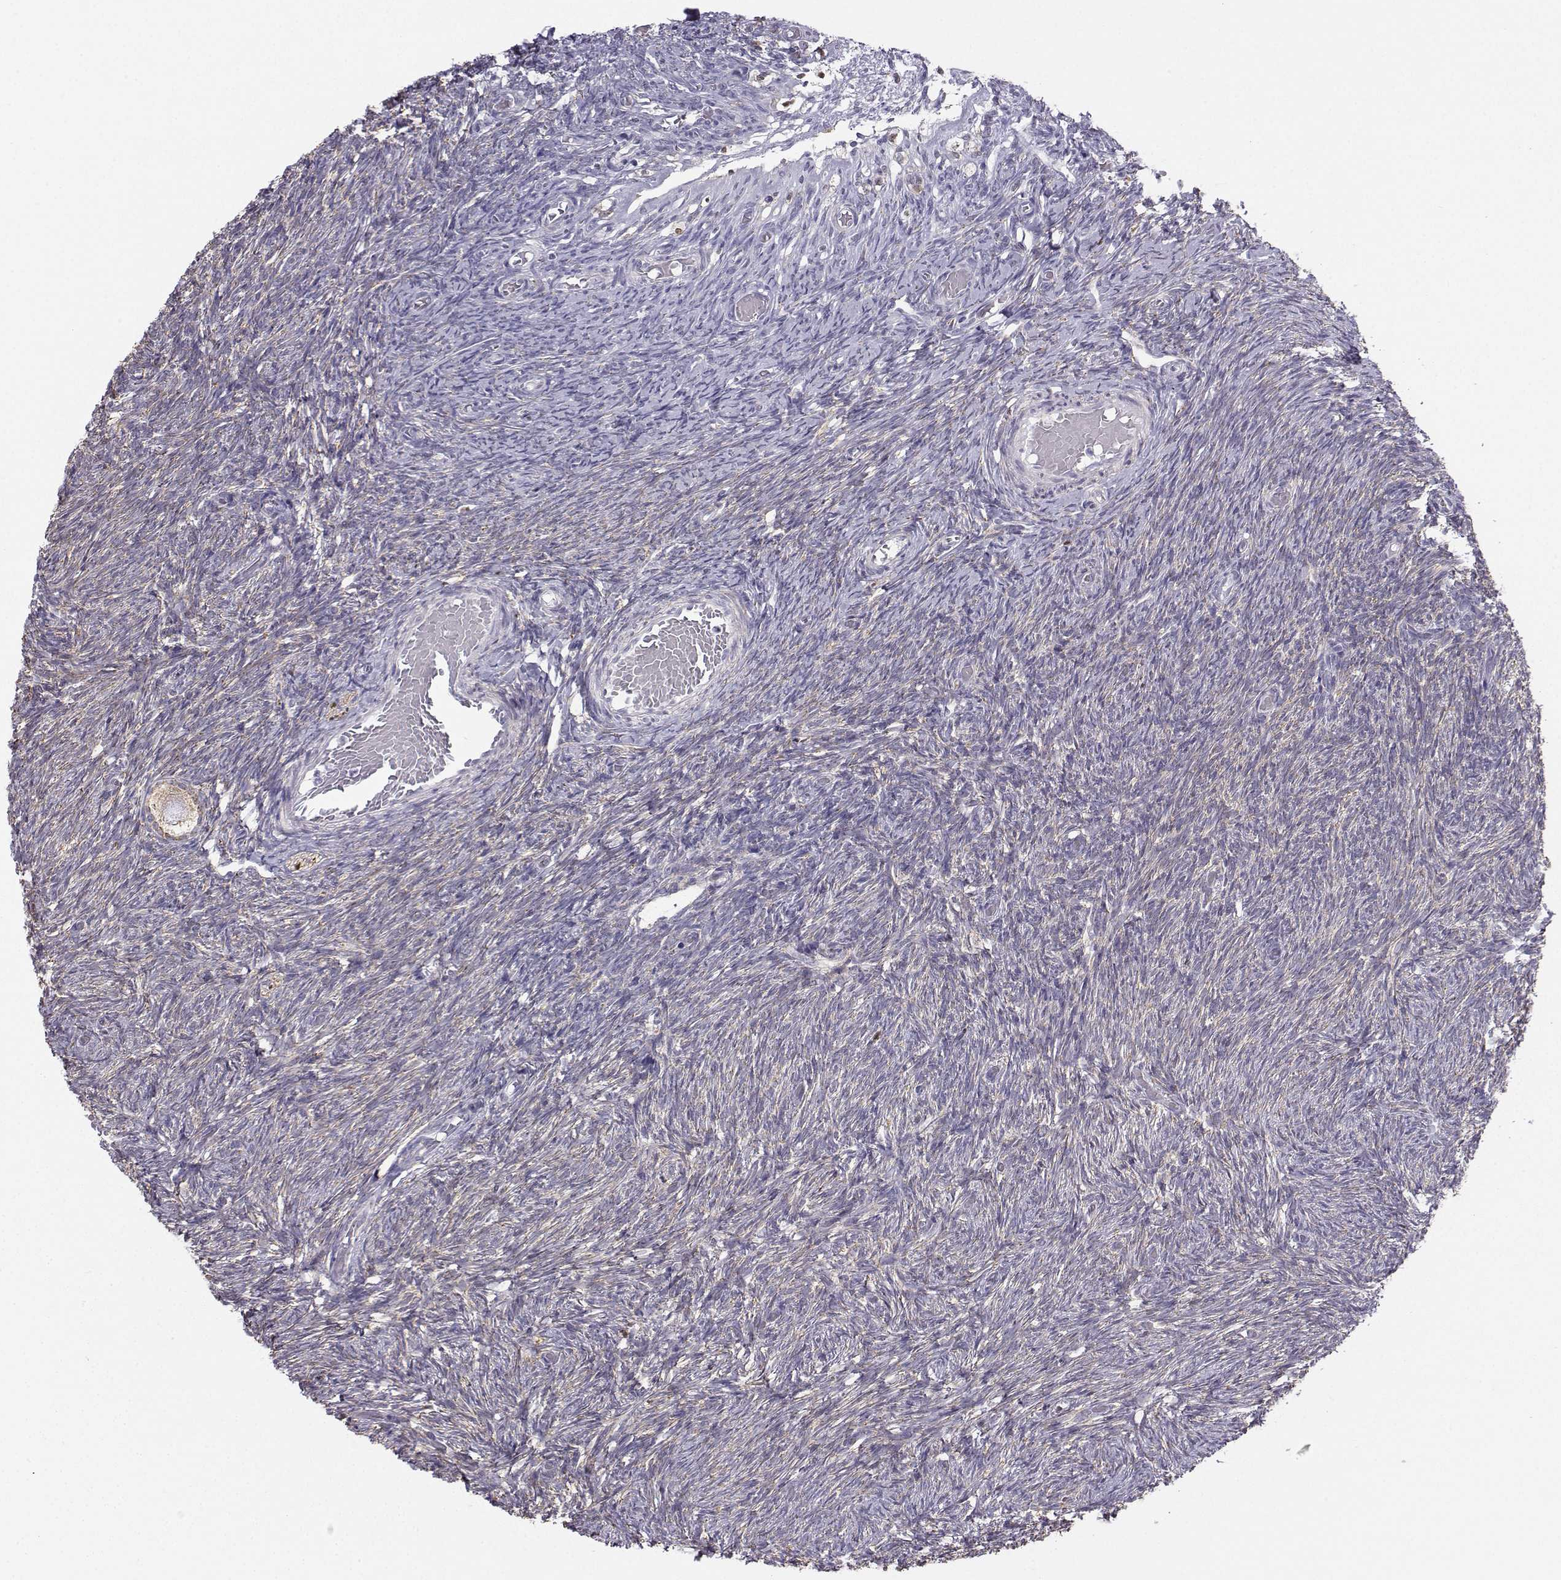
{"staining": {"intensity": "weak", "quantity": ">75%", "location": "cytoplasmic/membranous"}, "tissue": "ovary", "cell_type": "Follicle cells", "image_type": "normal", "snomed": [{"axis": "morphology", "description": "Normal tissue, NOS"}, {"axis": "topography", "description": "Ovary"}], "caption": "Immunohistochemistry of benign ovary shows low levels of weak cytoplasmic/membranous expression in approximately >75% of follicle cells. (DAB = brown stain, brightfield microscopy at high magnification).", "gene": "DCLK3", "patient": {"sex": "female", "age": 39}}